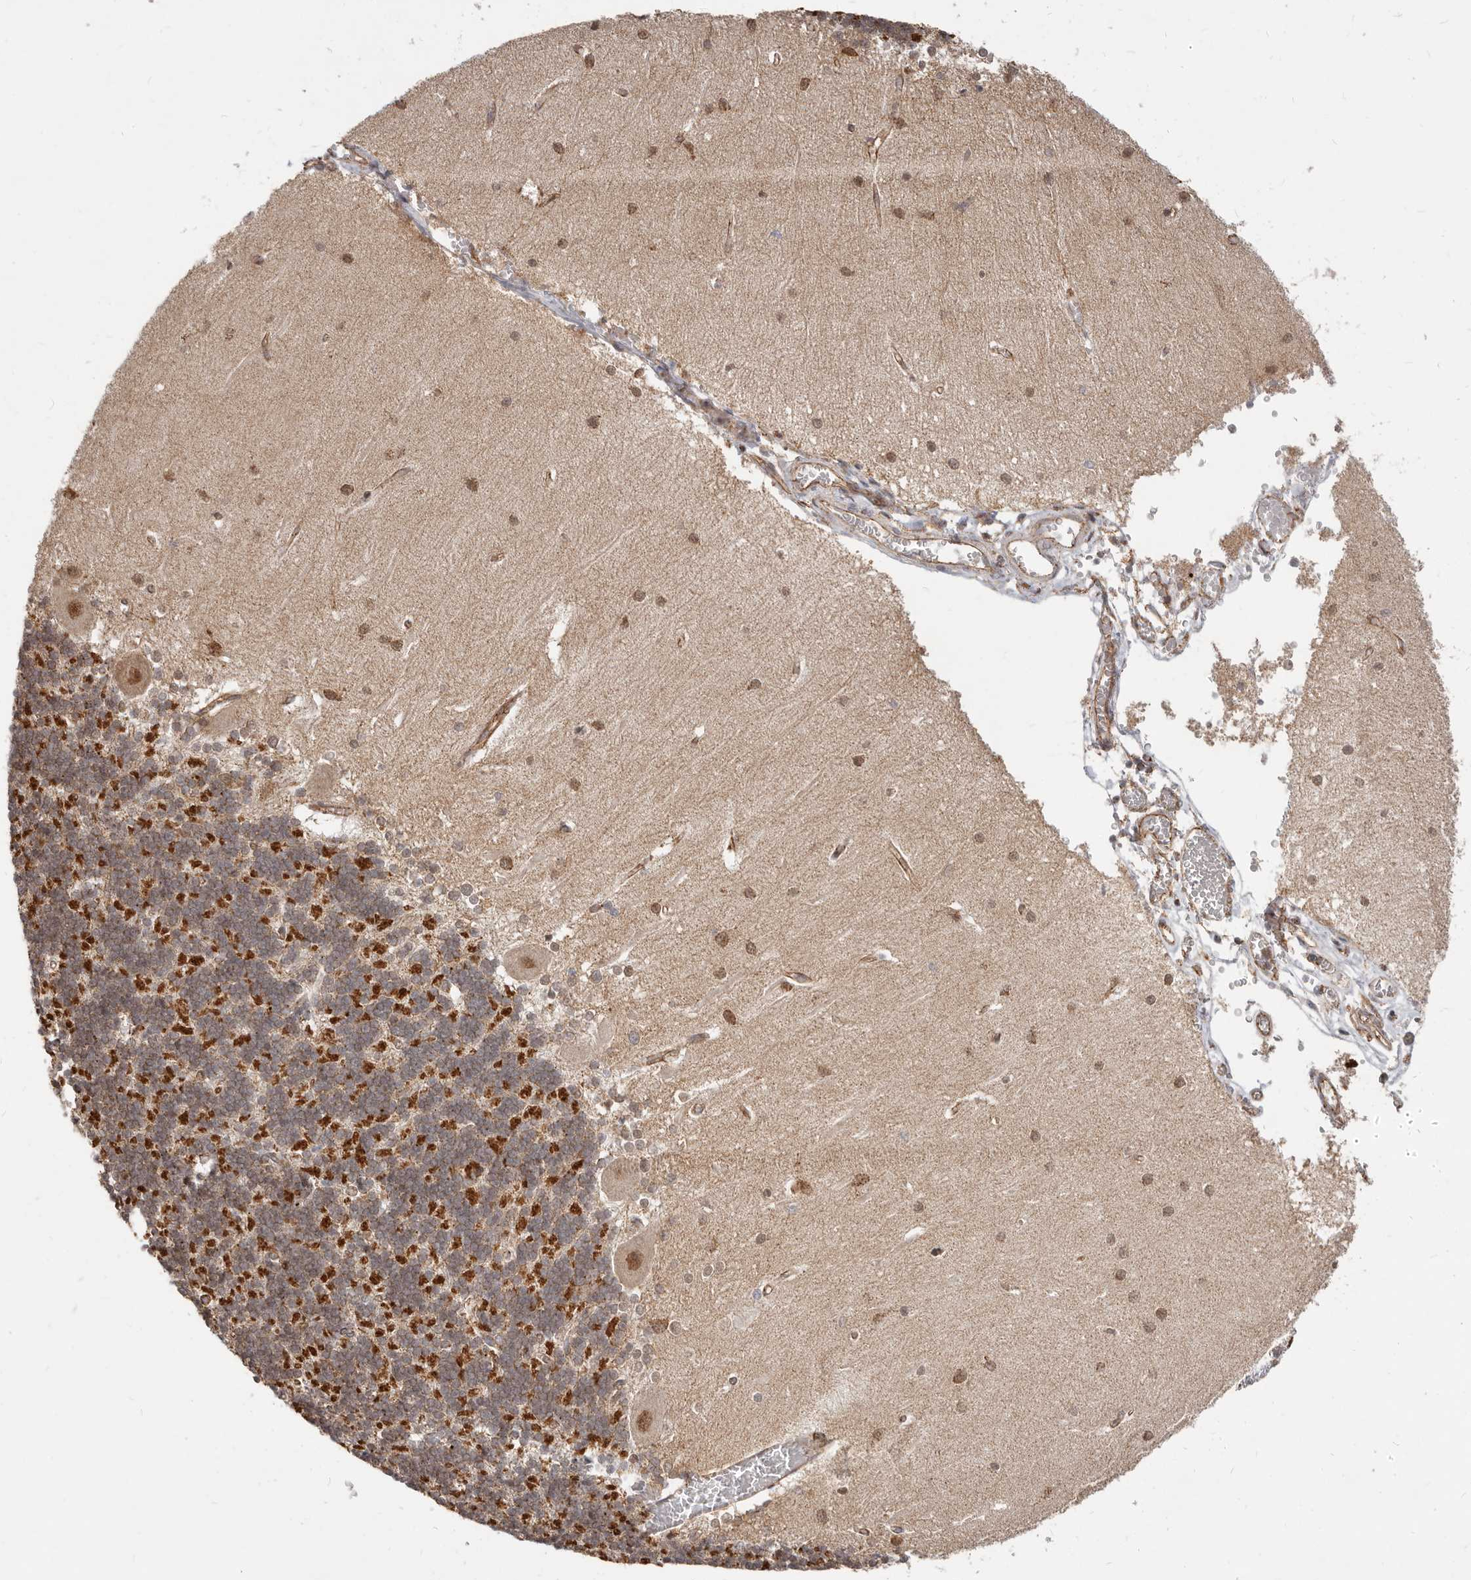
{"staining": {"intensity": "strong", "quantity": "25%-75%", "location": "cytoplasmic/membranous"}, "tissue": "cerebellum", "cell_type": "Cells in granular layer", "image_type": "normal", "snomed": [{"axis": "morphology", "description": "Normal tissue, NOS"}, {"axis": "topography", "description": "Cerebellum"}], "caption": "Cells in granular layer demonstrate high levels of strong cytoplasmic/membranous expression in about 25%-75% of cells in unremarkable cerebellum.", "gene": "USP49", "patient": {"sex": "male", "age": 37}}